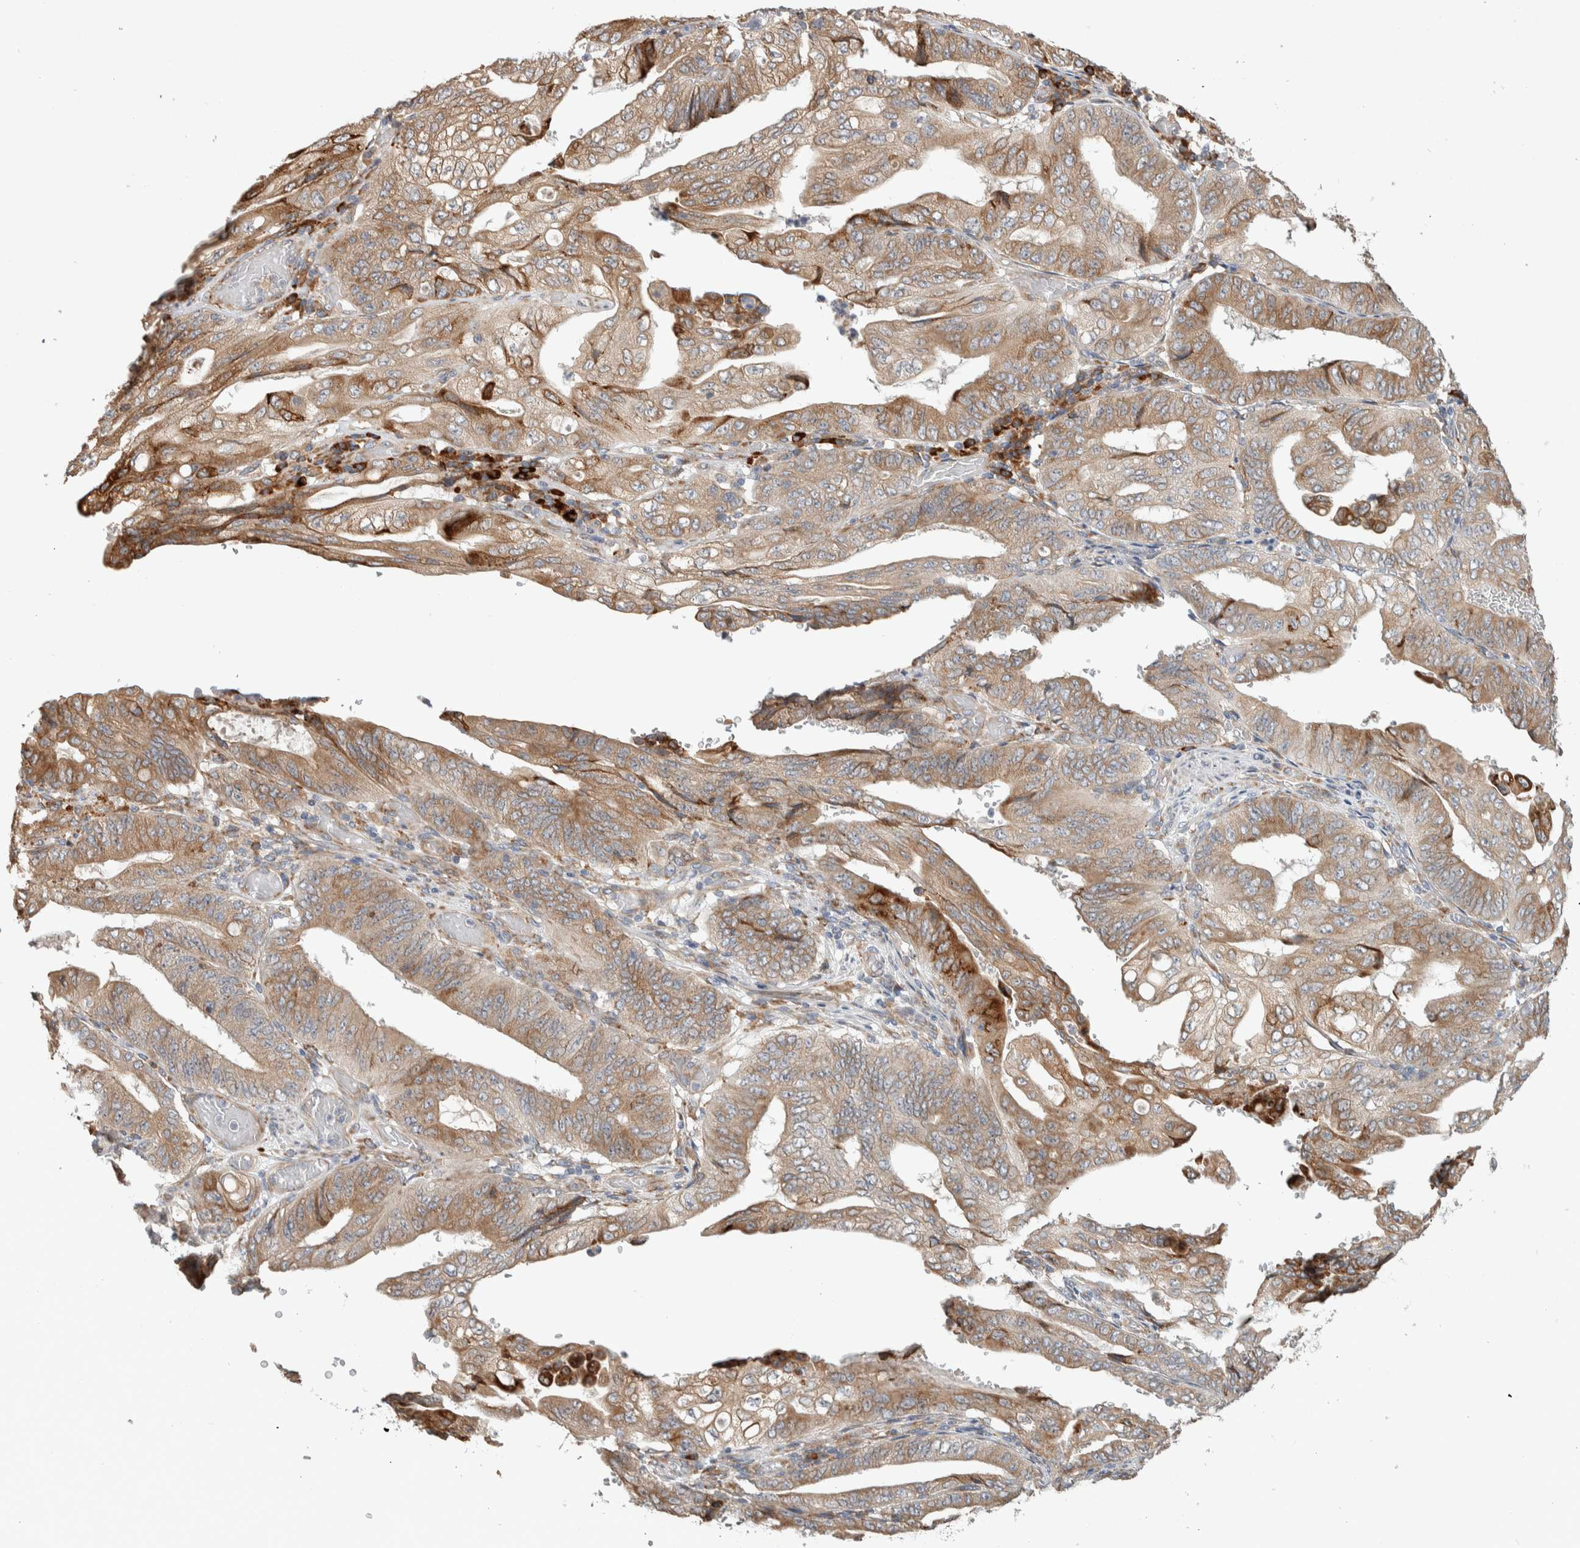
{"staining": {"intensity": "moderate", "quantity": ">75%", "location": "cytoplasmic/membranous"}, "tissue": "stomach cancer", "cell_type": "Tumor cells", "image_type": "cancer", "snomed": [{"axis": "morphology", "description": "Adenocarcinoma, NOS"}, {"axis": "topography", "description": "Stomach"}], "caption": "A micrograph of stomach cancer stained for a protein shows moderate cytoplasmic/membranous brown staining in tumor cells.", "gene": "ADCY8", "patient": {"sex": "female", "age": 73}}